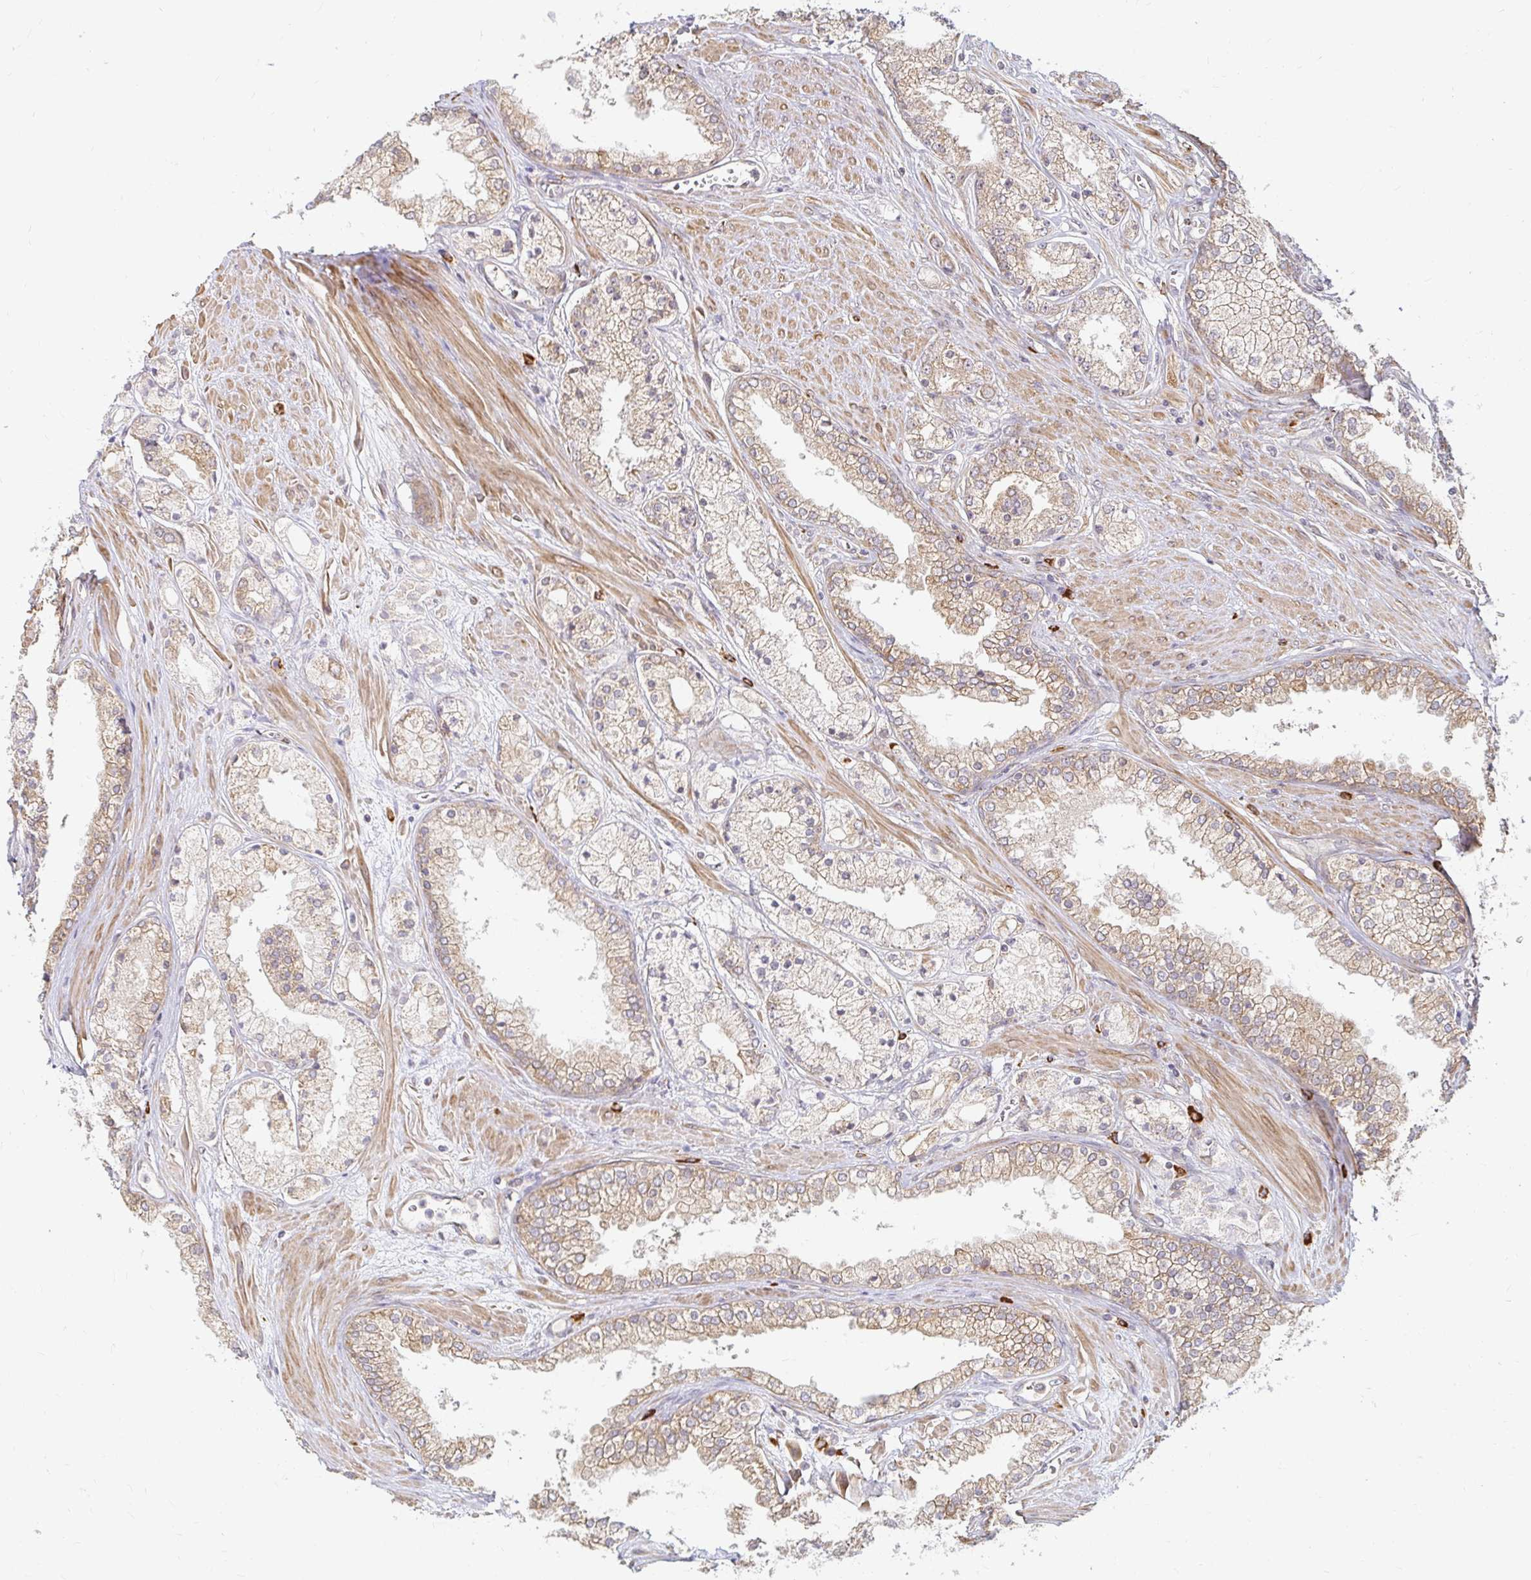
{"staining": {"intensity": "weak", "quantity": "25%-75%", "location": "cytoplasmic/membranous"}, "tissue": "prostate cancer", "cell_type": "Tumor cells", "image_type": "cancer", "snomed": [{"axis": "morphology", "description": "Adenocarcinoma, High grade"}, {"axis": "topography", "description": "Prostate"}], "caption": "IHC micrograph of neoplastic tissue: prostate cancer (high-grade adenocarcinoma) stained using immunohistochemistry (IHC) displays low levels of weak protein expression localized specifically in the cytoplasmic/membranous of tumor cells, appearing as a cytoplasmic/membranous brown color.", "gene": "CAST", "patient": {"sex": "male", "age": 66}}